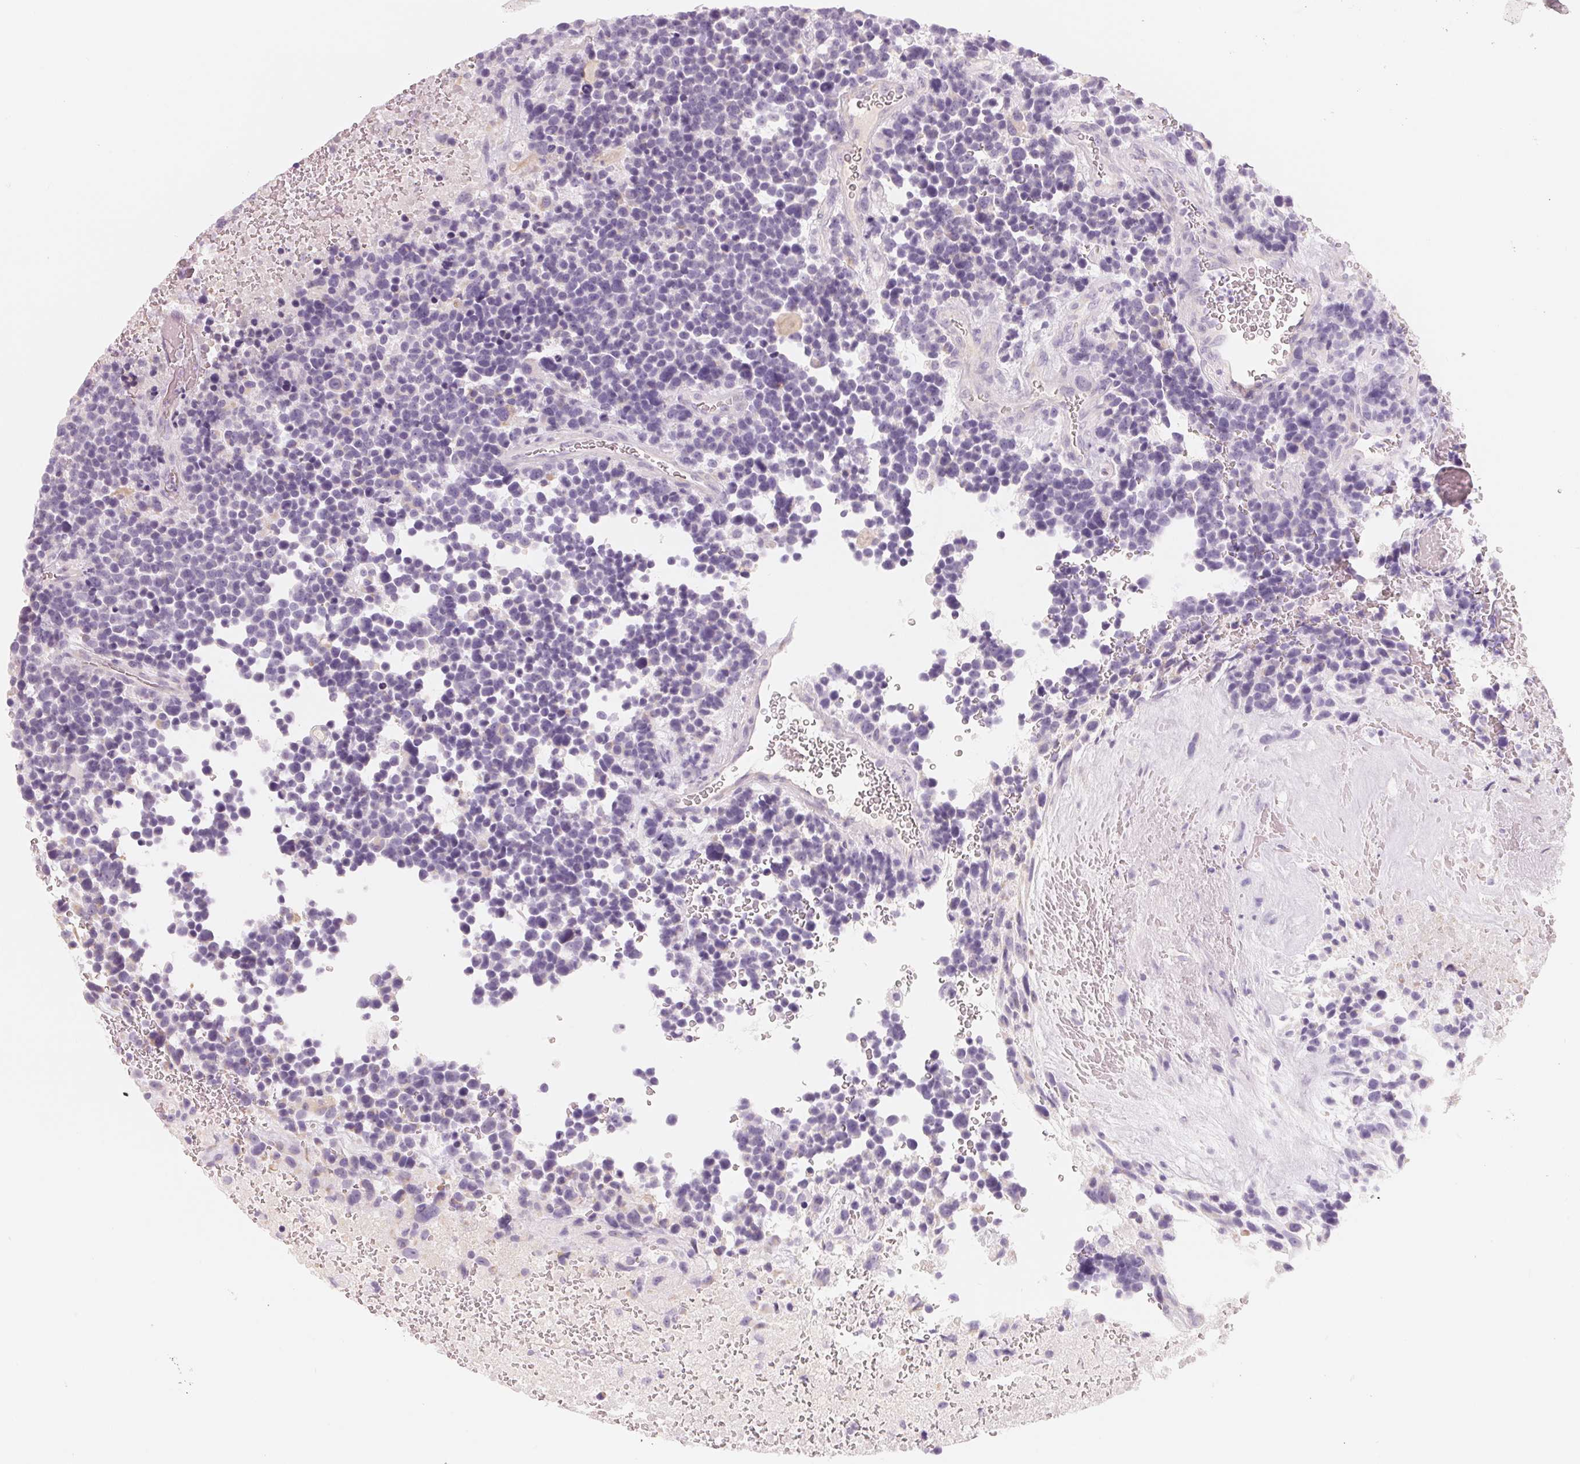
{"staining": {"intensity": "negative", "quantity": "none", "location": "none"}, "tissue": "glioma", "cell_type": "Tumor cells", "image_type": "cancer", "snomed": [{"axis": "morphology", "description": "Glioma, malignant, High grade"}, {"axis": "topography", "description": "Brain"}], "caption": "High magnification brightfield microscopy of glioma stained with DAB (3,3'-diaminobenzidine) (brown) and counterstained with hematoxylin (blue): tumor cells show no significant positivity. (DAB immunohistochemistry (IHC) visualized using brightfield microscopy, high magnification).", "gene": "CFHR2", "patient": {"sex": "male", "age": 33}}